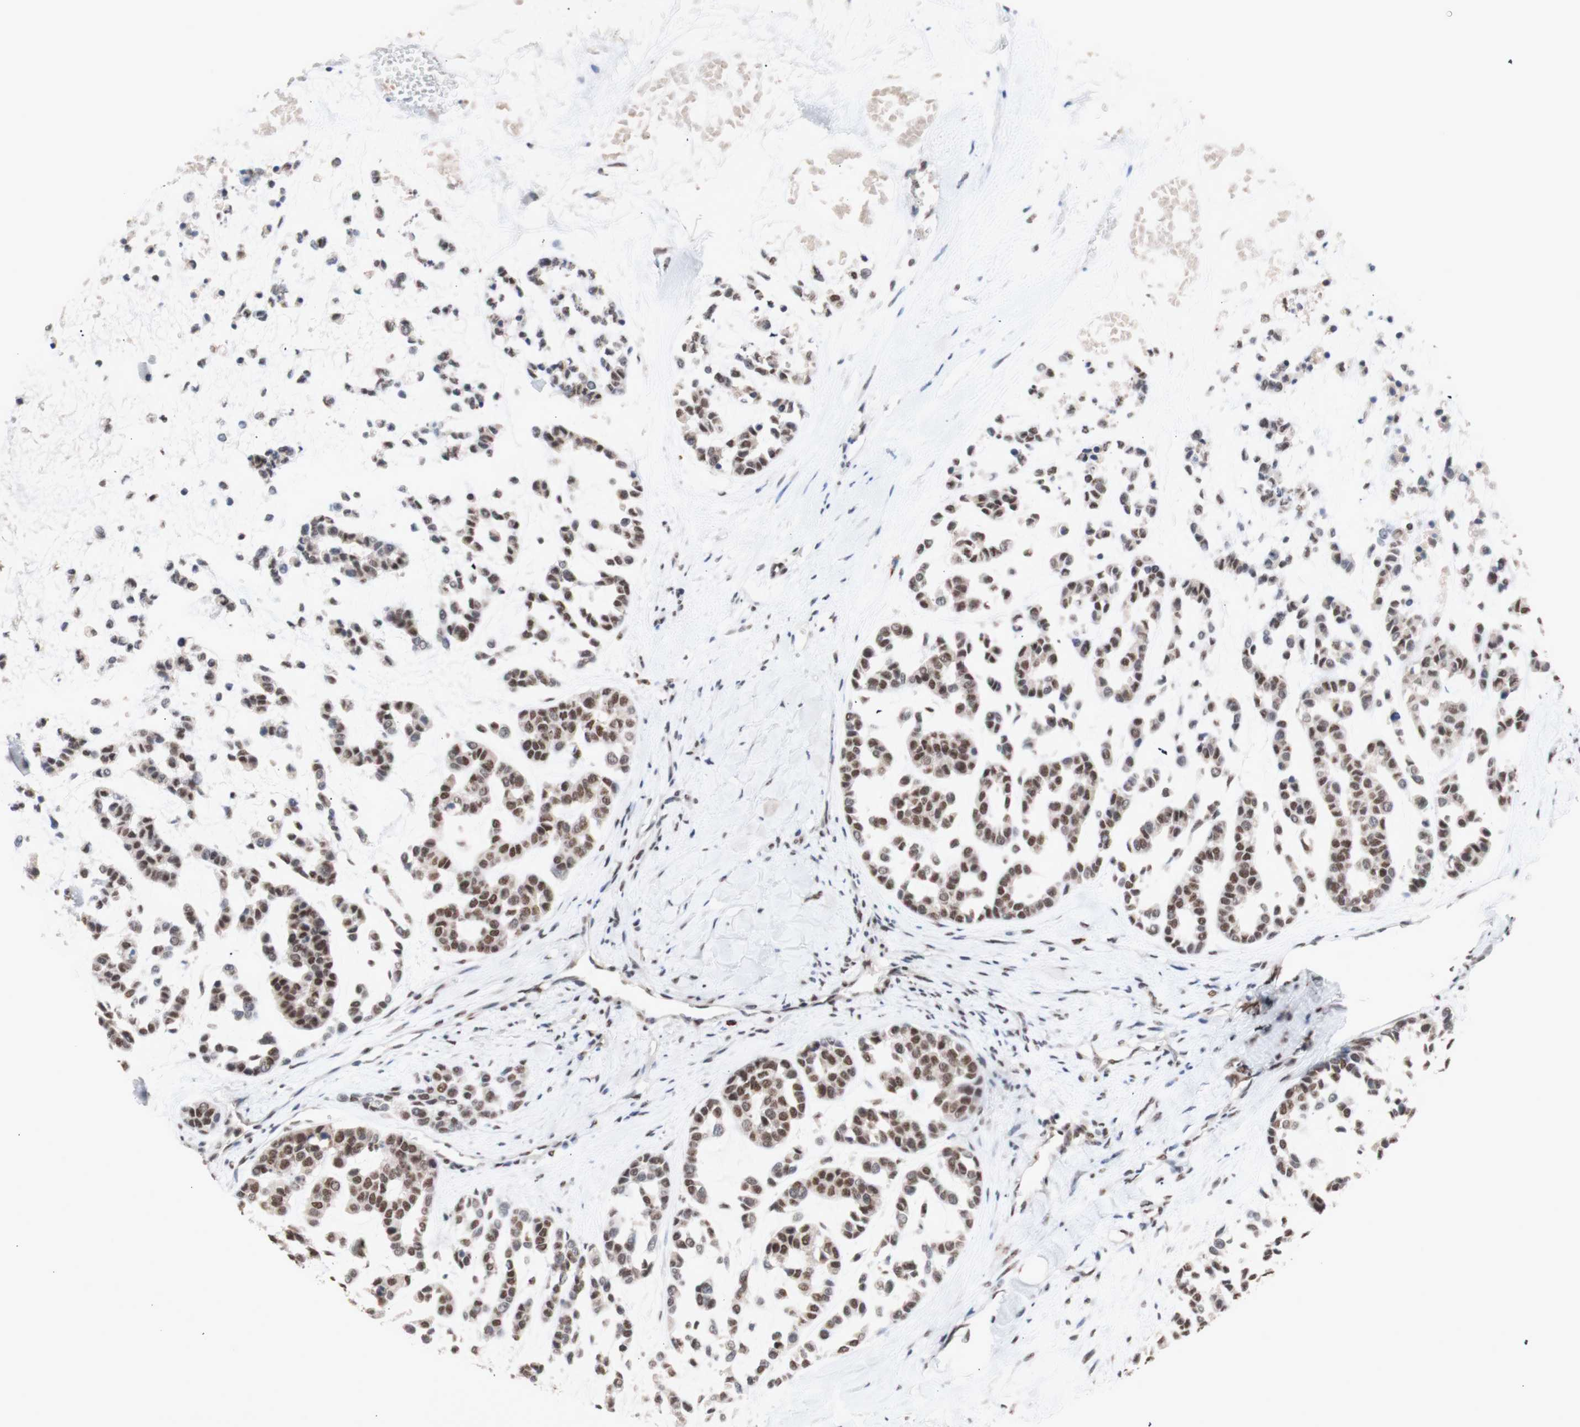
{"staining": {"intensity": "weak", "quantity": ">75%", "location": "nuclear"}, "tissue": "head and neck cancer", "cell_type": "Tumor cells", "image_type": "cancer", "snomed": [{"axis": "morphology", "description": "Adenocarcinoma, NOS"}, {"axis": "morphology", "description": "Adenoma, NOS"}, {"axis": "topography", "description": "Head-Neck"}], "caption": "About >75% of tumor cells in head and neck cancer show weak nuclear protein positivity as visualized by brown immunohistochemical staining.", "gene": "SFPQ", "patient": {"sex": "female", "age": 55}}